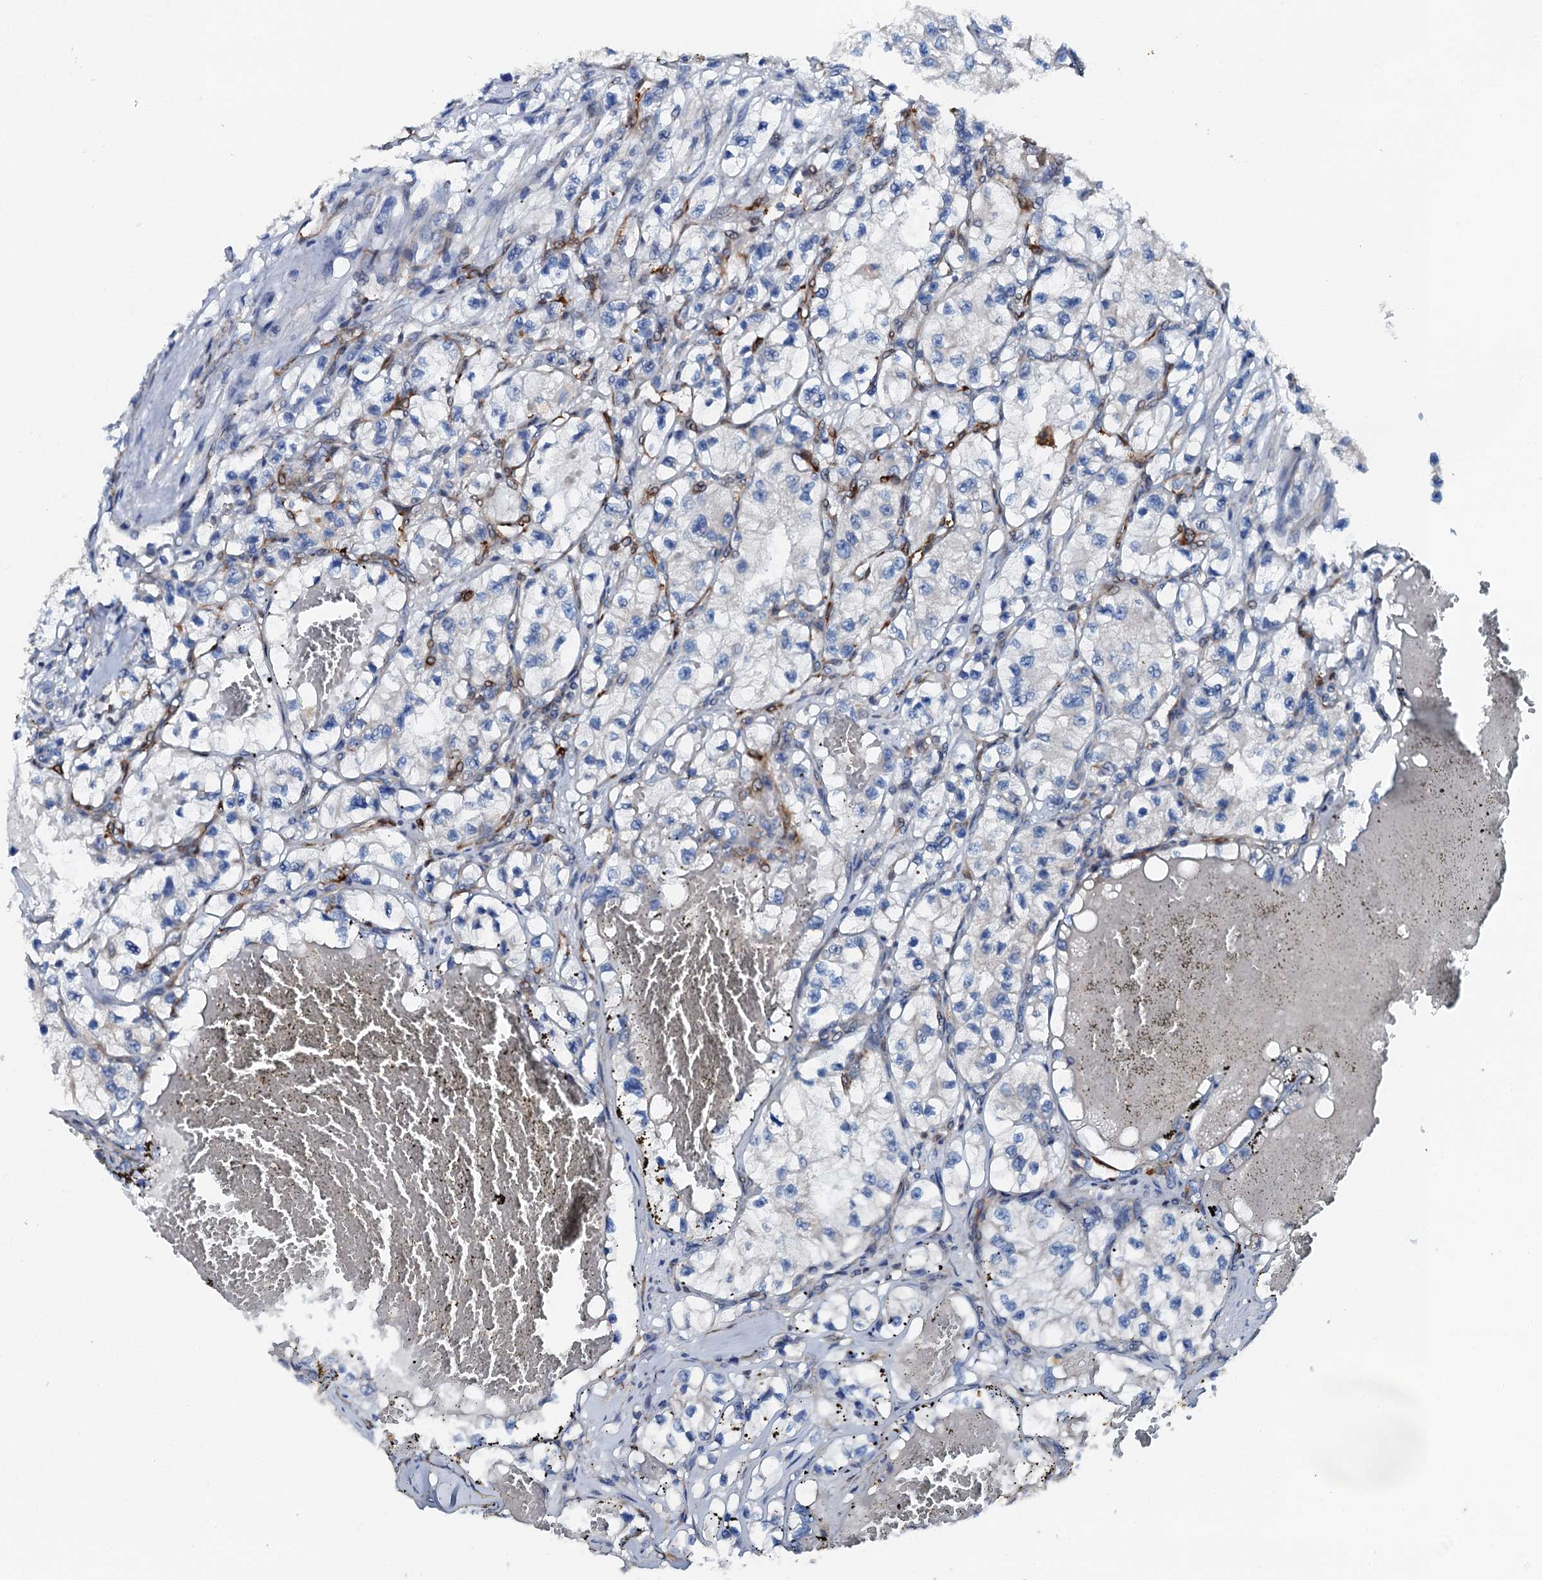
{"staining": {"intensity": "negative", "quantity": "none", "location": "none"}, "tissue": "renal cancer", "cell_type": "Tumor cells", "image_type": "cancer", "snomed": [{"axis": "morphology", "description": "Adenocarcinoma, NOS"}, {"axis": "topography", "description": "Kidney"}], "caption": "IHC micrograph of neoplastic tissue: renal adenocarcinoma stained with DAB reveals no significant protein expression in tumor cells. (Immunohistochemistry (ihc), brightfield microscopy, high magnification).", "gene": "GFOD2", "patient": {"sex": "female", "age": 57}}